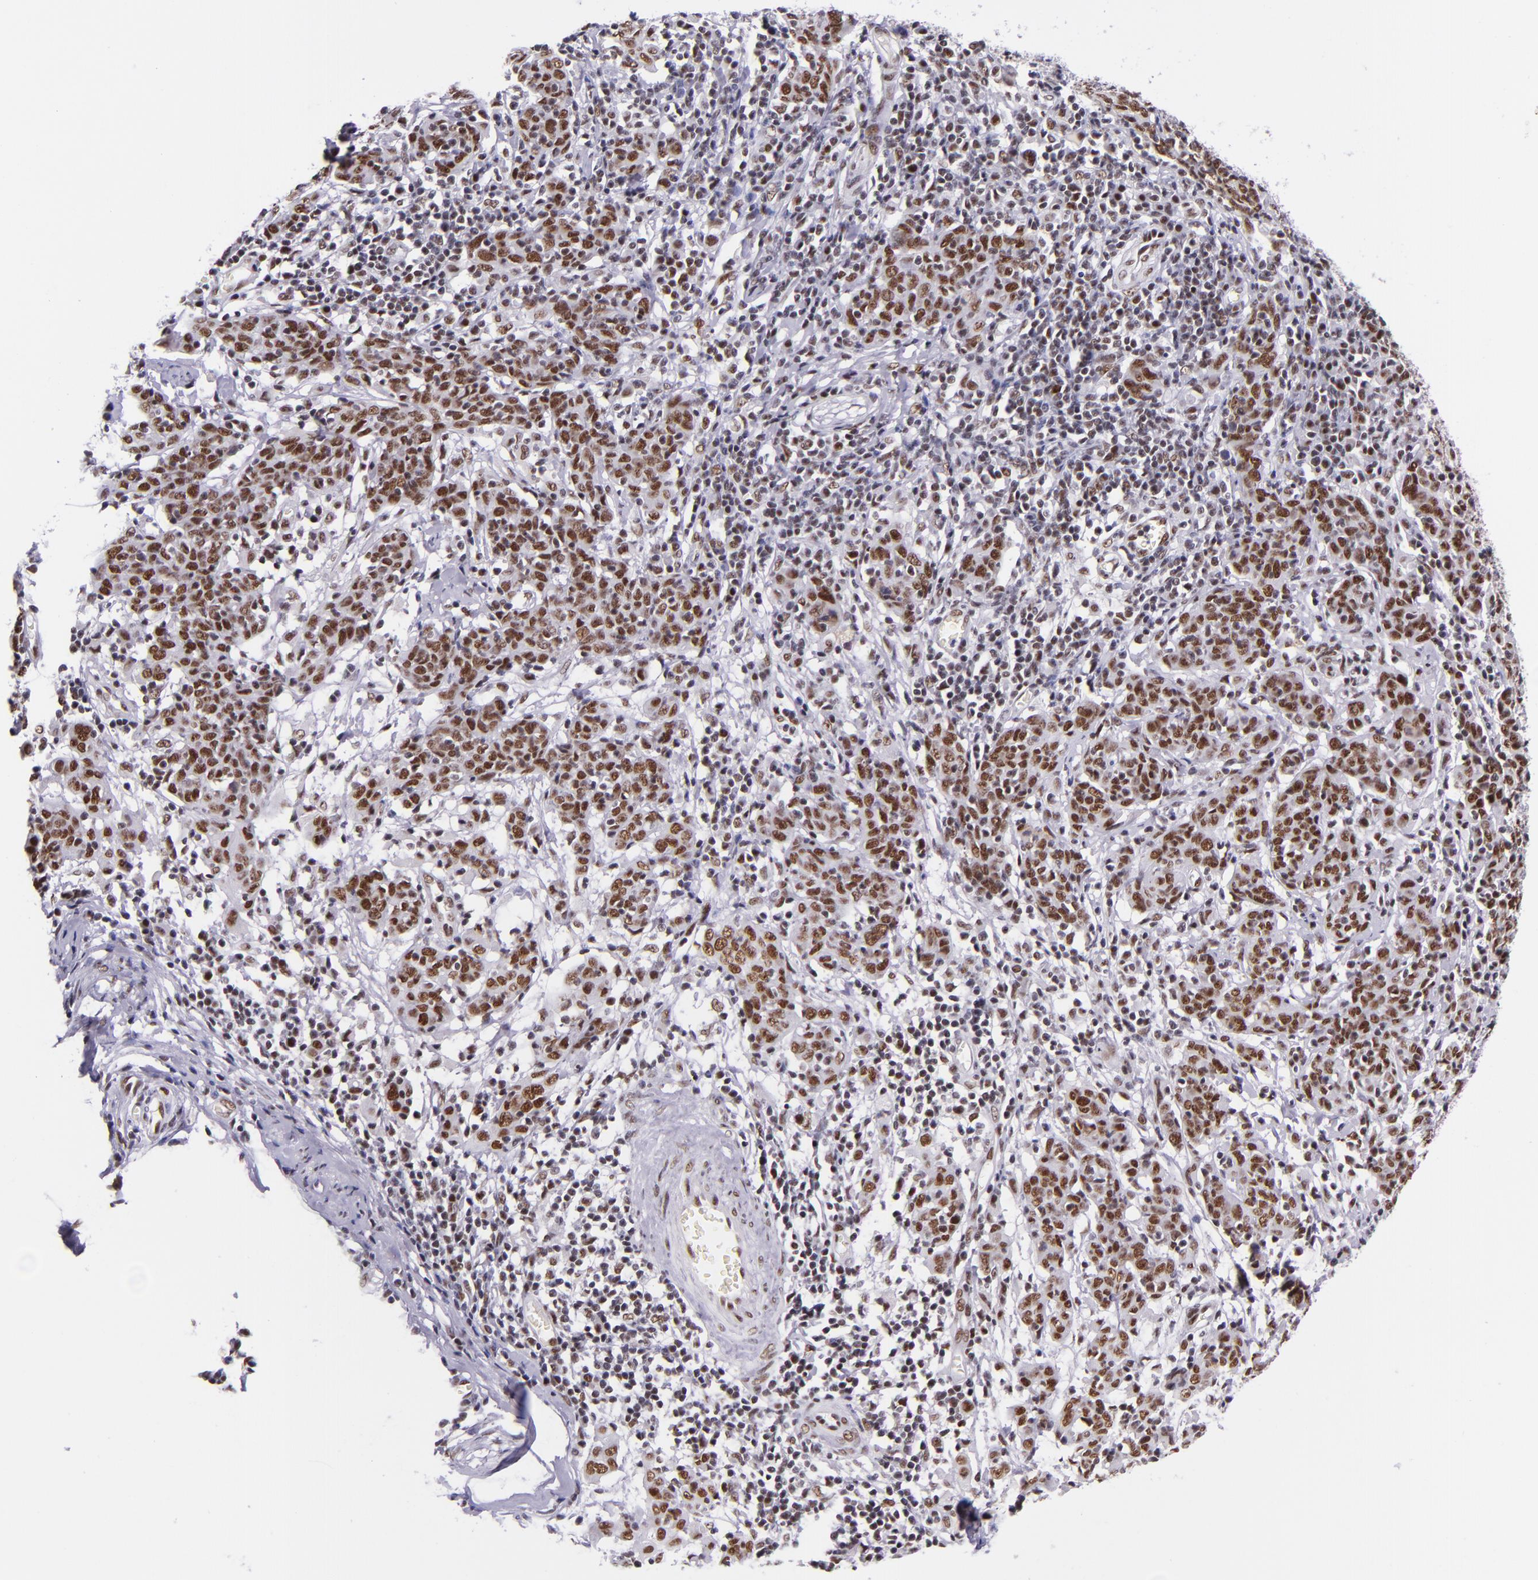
{"staining": {"intensity": "strong", "quantity": ">75%", "location": "nuclear"}, "tissue": "cervical cancer", "cell_type": "Tumor cells", "image_type": "cancer", "snomed": [{"axis": "morphology", "description": "Normal tissue, NOS"}, {"axis": "morphology", "description": "Squamous cell carcinoma, NOS"}, {"axis": "topography", "description": "Cervix"}], "caption": "Strong nuclear expression is present in about >75% of tumor cells in squamous cell carcinoma (cervical).", "gene": "GPKOW", "patient": {"sex": "female", "age": 67}}